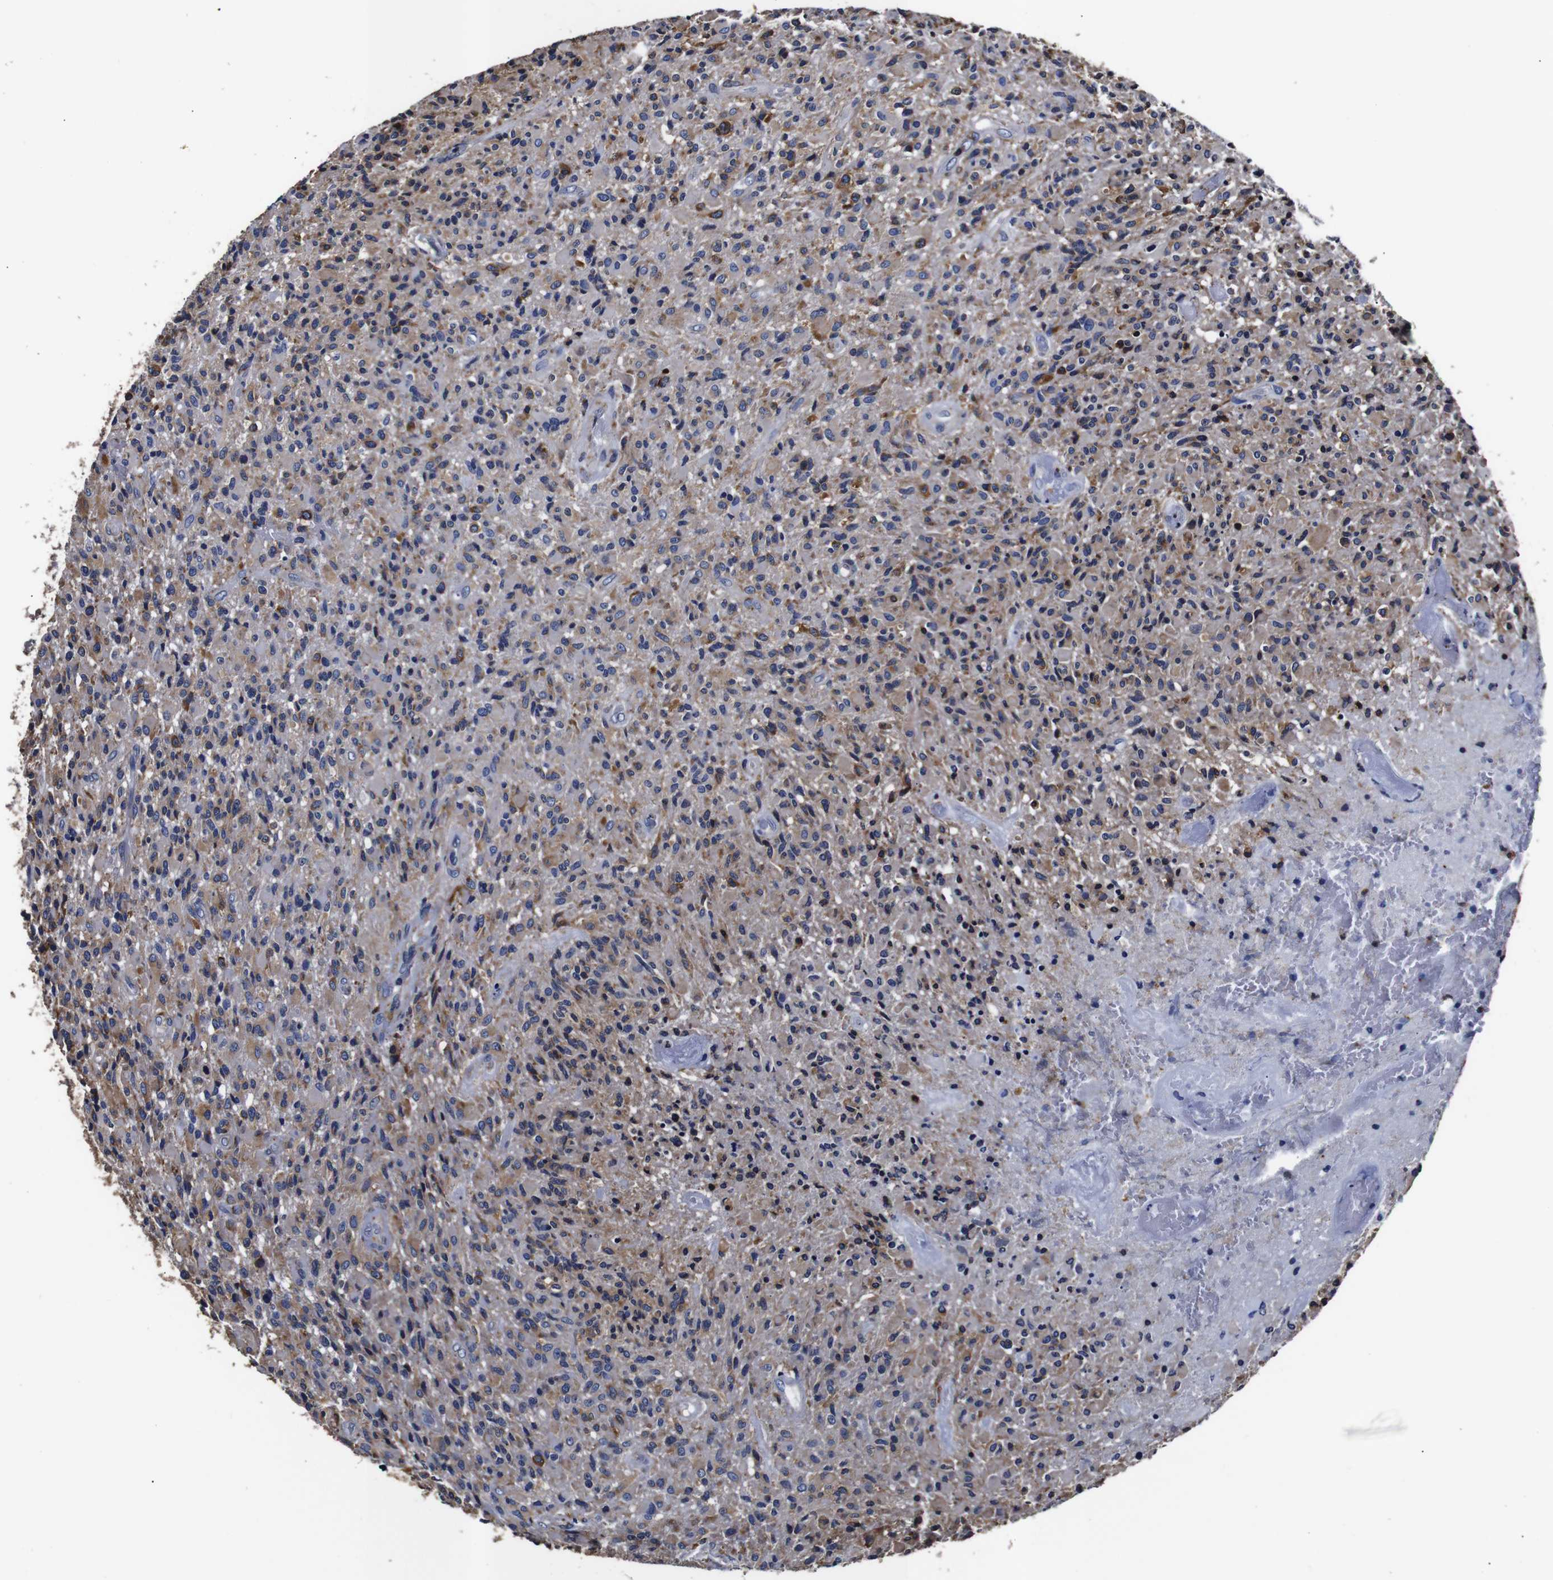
{"staining": {"intensity": "moderate", "quantity": "25%-75%", "location": "cytoplasmic/membranous"}, "tissue": "glioma", "cell_type": "Tumor cells", "image_type": "cancer", "snomed": [{"axis": "morphology", "description": "Glioma, malignant, High grade"}, {"axis": "topography", "description": "Brain"}], "caption": "Protein expression analysis of high-grade glioma (malignant) shows moderate cytoplasmic/membranous staining in approximately 25%-75% of tumor cells.", "gene": "PPIB", "patient": {"sex": "male", "age": 71}}